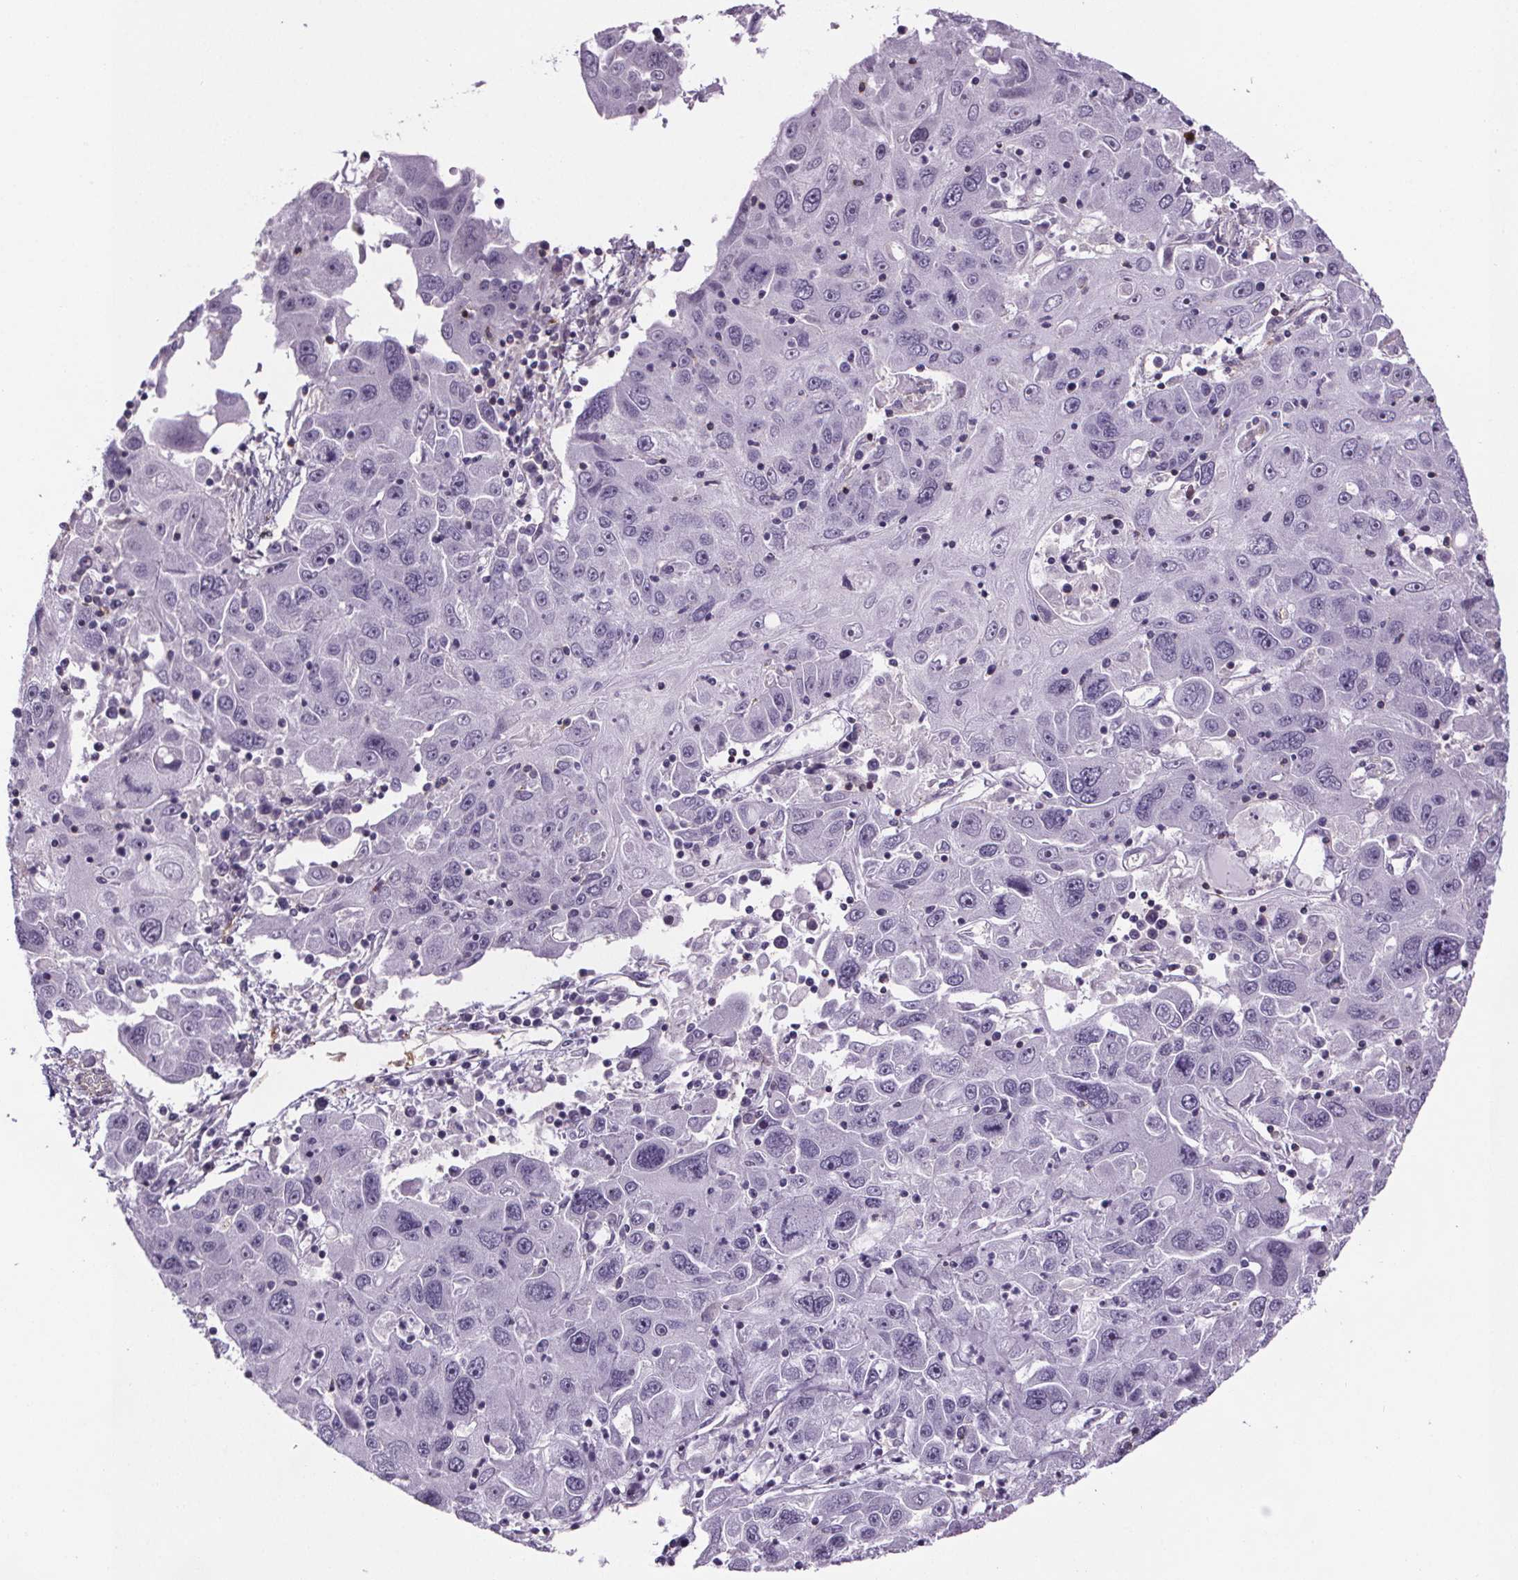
{"staining": {"intensity": "negative", "quantity": "none", "location": "none"}, "tissue": "stomach cancer", "cell_type": "Tumor cells", "image_type": "cancer", "snomed": [{"axis": "morphology", "description": "Adenocarcinoma, NOS"}, {"axis": "topography", "description": "Stomach"}], "caption": "Immunohistochemistry (IHC) micrograph of adenocarcinoma (stomach) stained for a protein (brown), which exhibits no positivity in tumor cells.", "gene": "TTC12", "patient": {"sex": "male", "age": 56}}